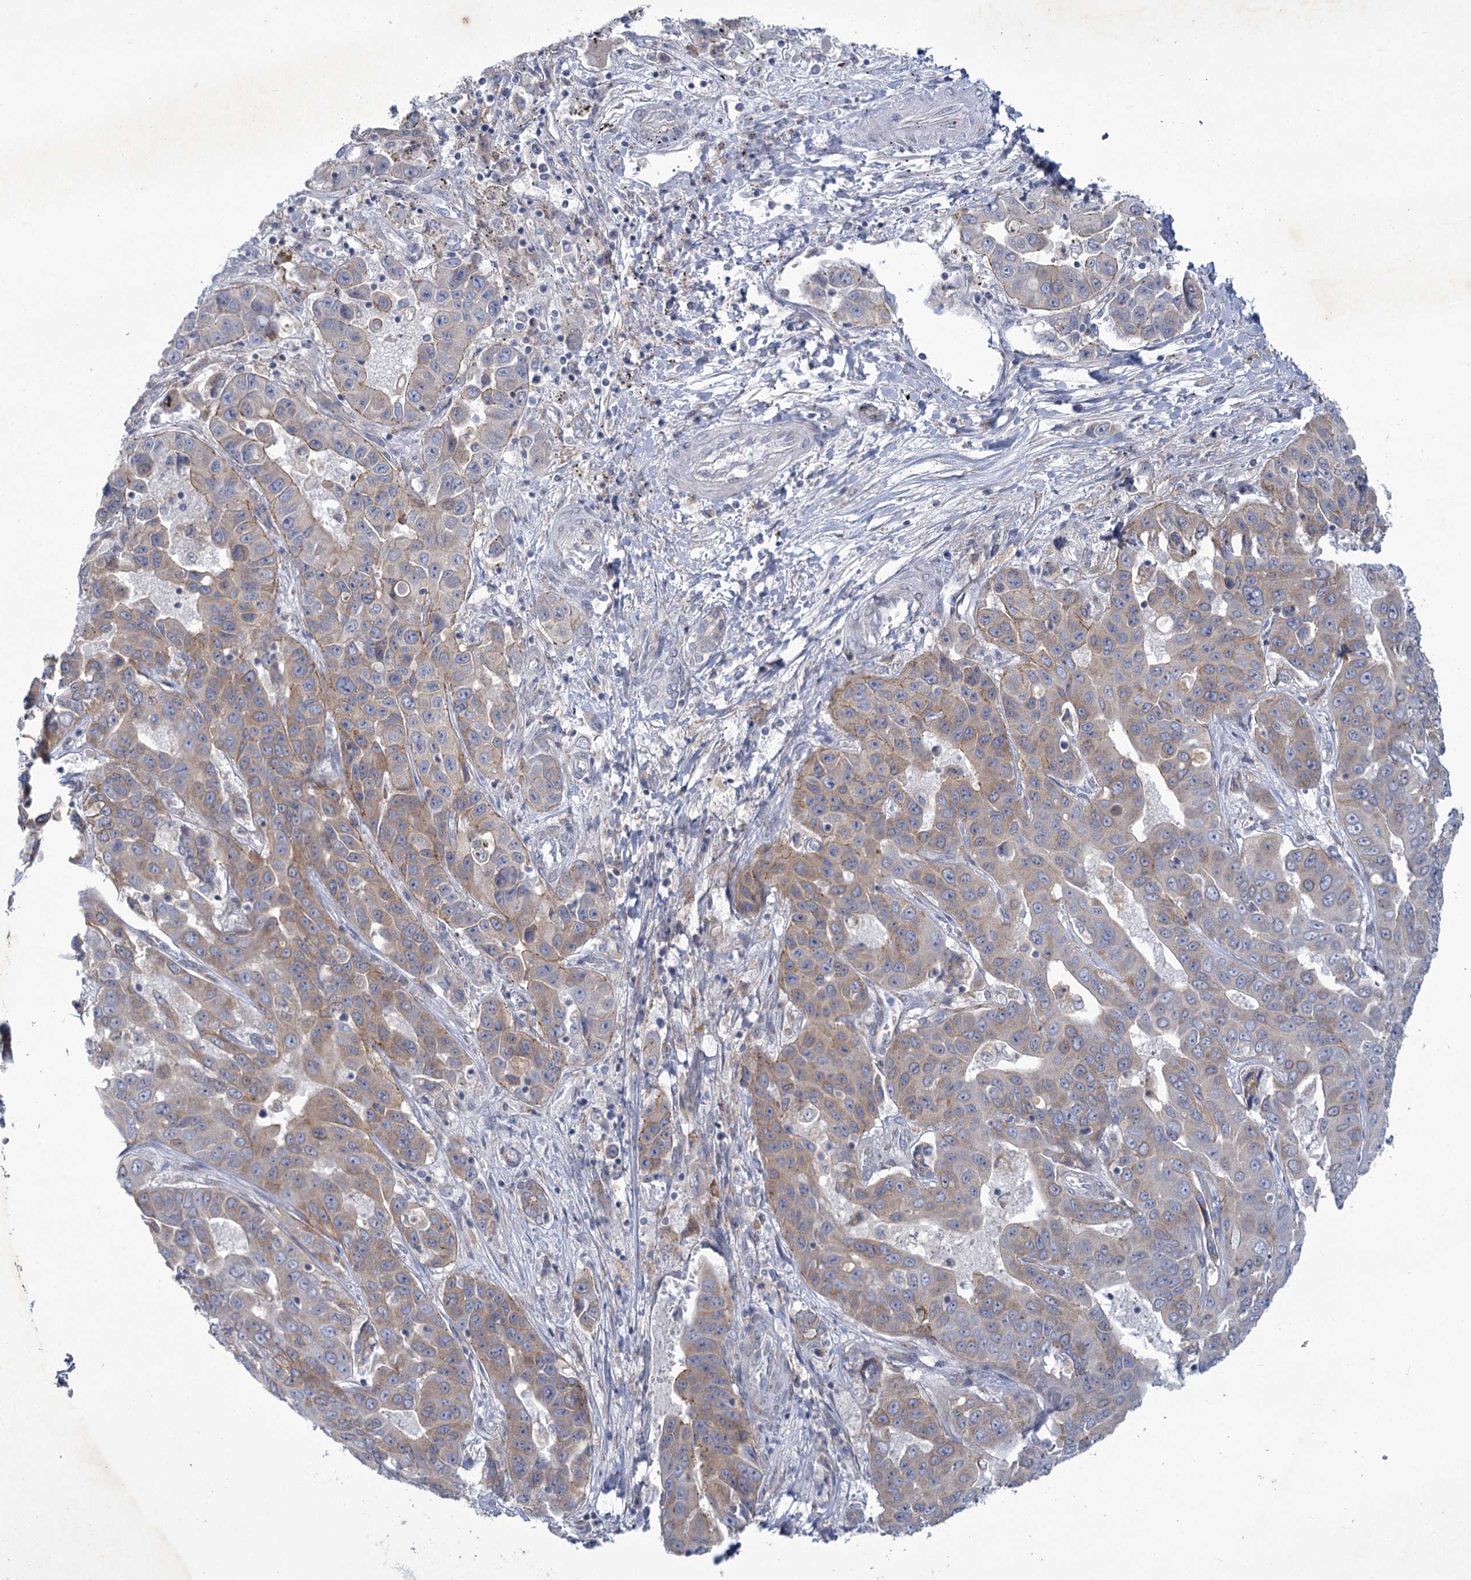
{"staining": {"intensity": "weak", "quantity": ">75%", "location": "cytoplasmic/membranous"}, "tissue": "liver cancer", "cell_type": "Tumor cells", "image_type": "cancer", "snomed": [{"axis": "morphology", "description": "Cholangiocarcinoma"}, {"axis": "topography", "description": "Liver"}], "caption": "This is an image of IHC staining of liver cholangiocarcinoma, which shows weak staining in the cytoplasmic/membranous of tumor cells.", "gene": "MBLAC2", "patient": {"sex": "female", "age": 52}}